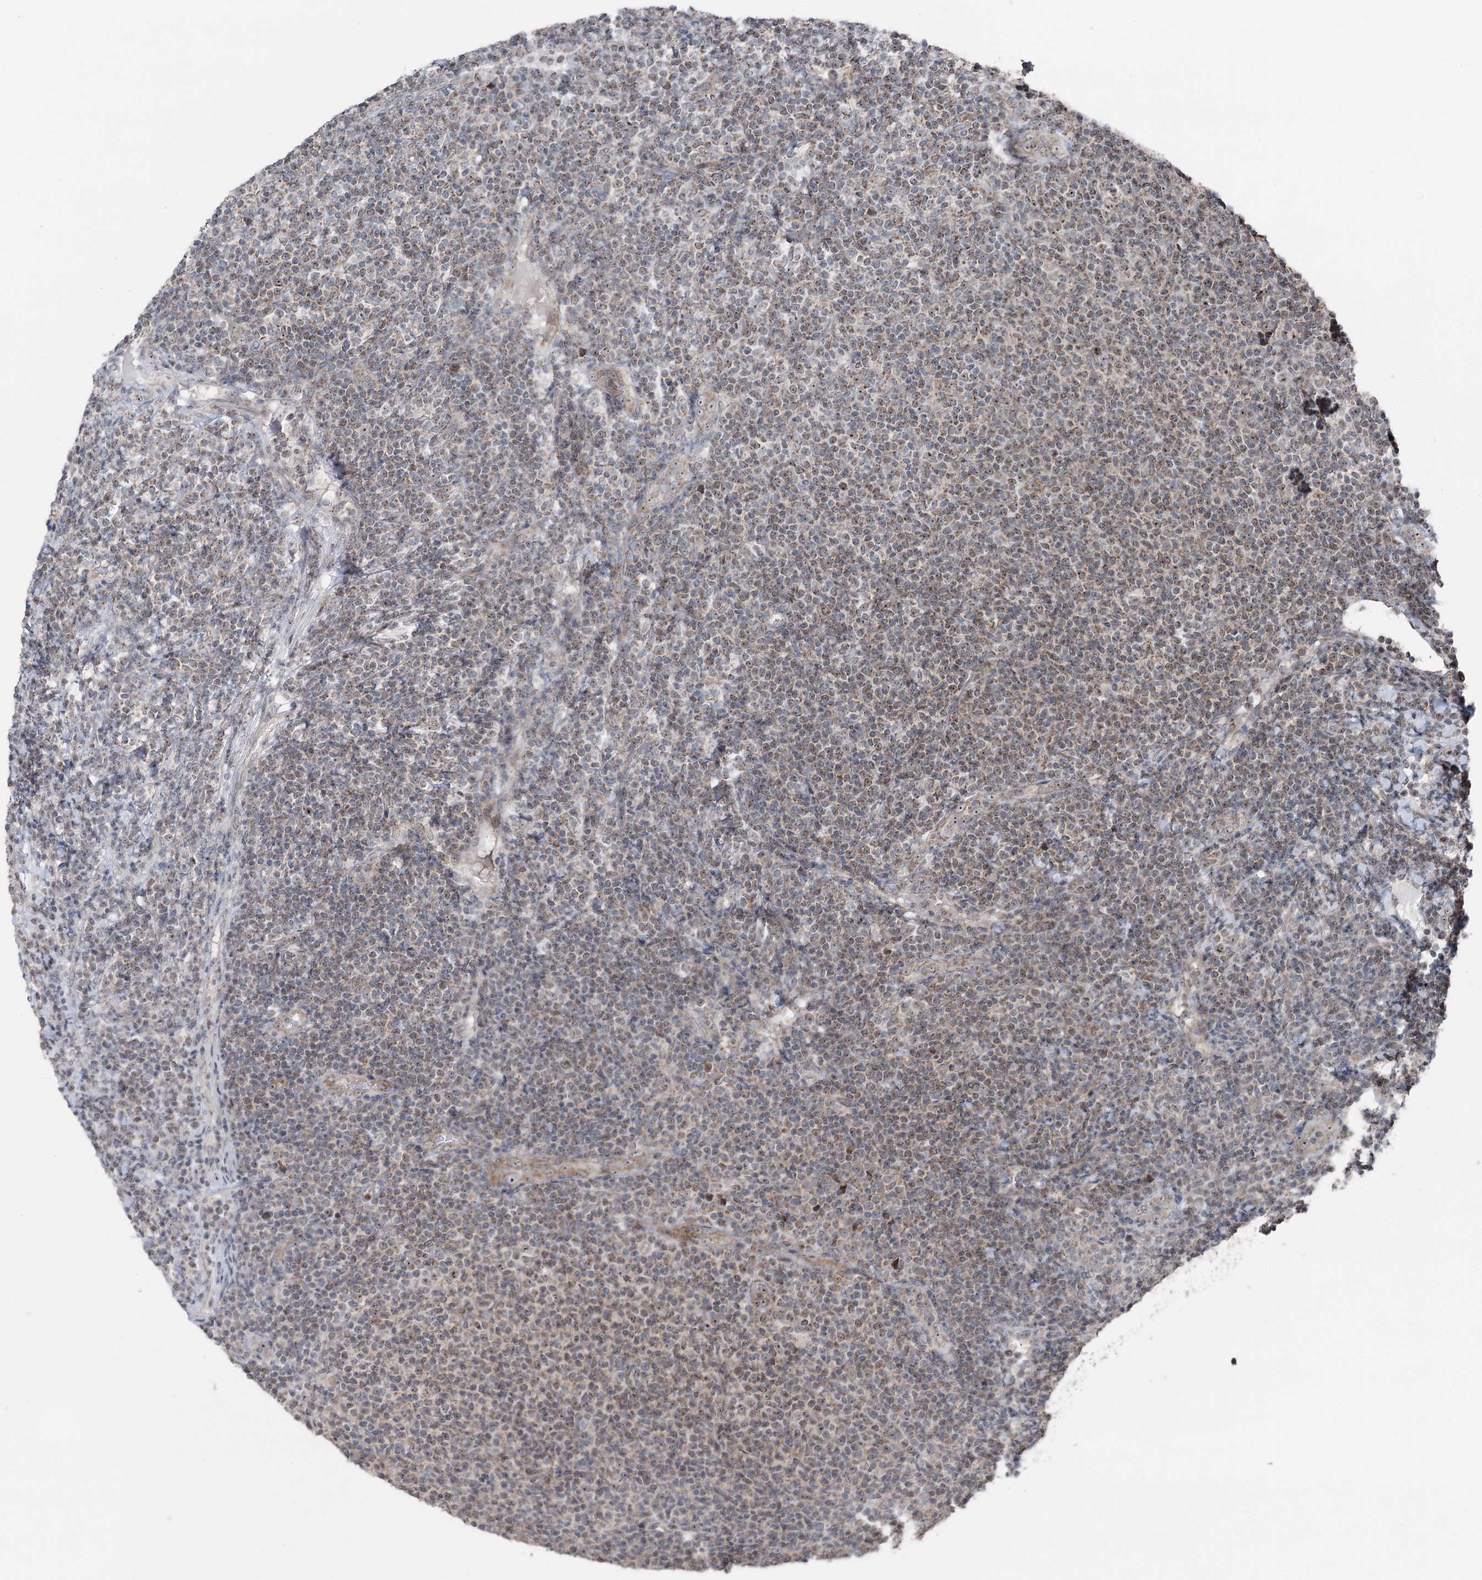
{"staining": {"intensity": "weak", "quantity": "<25%", "location": "cytoplasmic/membranous,nuclear"}, "tissue": "lymphoma", "cell_type": "Tumor cells", "image_type": "cancer", "snomed": [{"axis": "morphology", "description": "Malignant lymphoma, non-Hodgkin's type, Low grade"}, {"axis": "topography", "description": "Lymph node"}], "caption": "Tumor cells are negative for protein expression in human low-grade malignant lymphoma, non-Hodgkin's type. The staining was performed using DAB (3,3'-diaminobenzidine) to visualize the protein expression in brown, while the nuclei were stained in blue with hematoxylin (Magnification: 20x).", "gene": "STEEP1", "patient": {"sex": "male", "age": 66}}